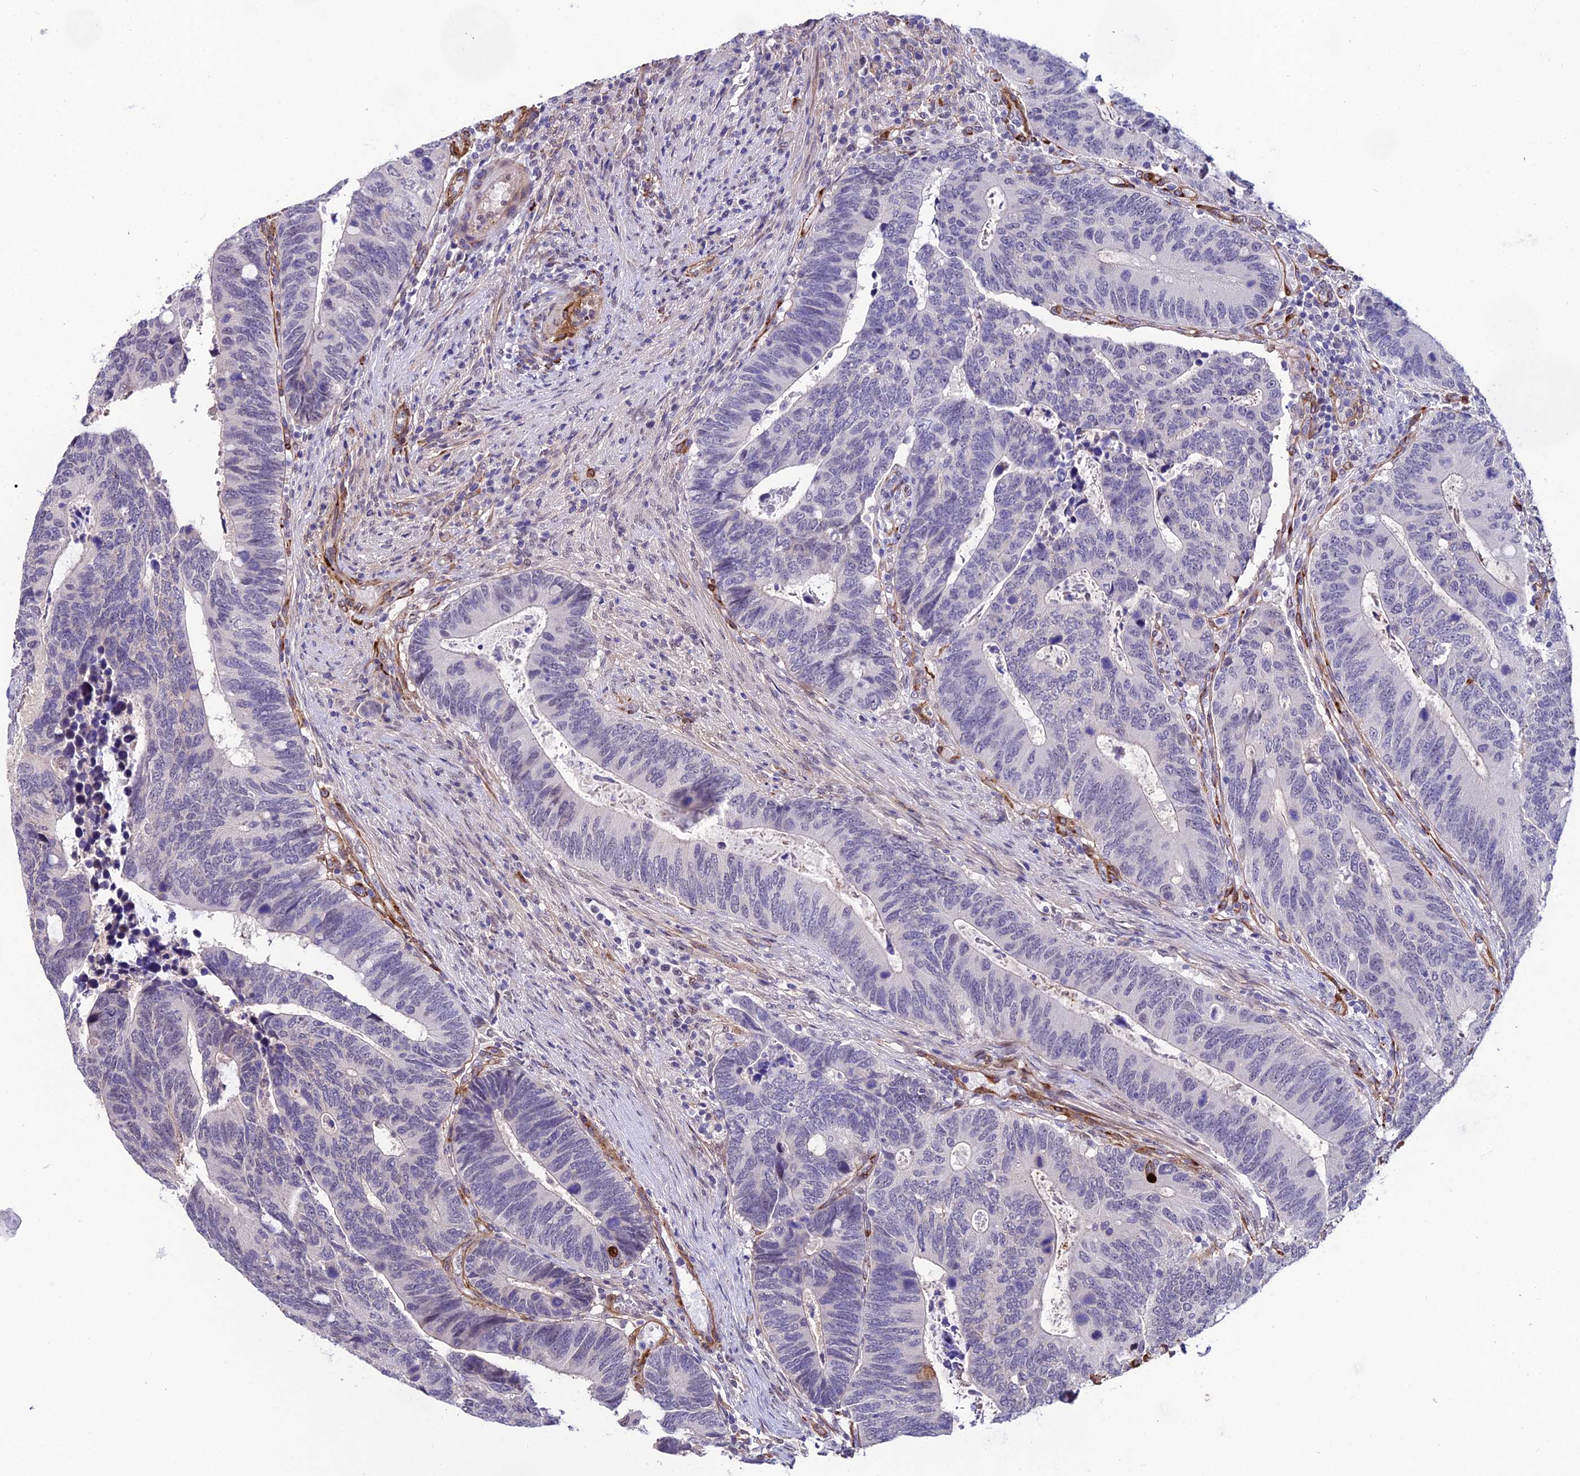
{"staining": {"intensity": "negative", "quantity": "none", "location": "none"}, "tissue": "colorectal cancer", "cell_type": "Tumor cells", "image_type": "cancer", "snomed": [{"axis": "morphology", "description": "Adenocarcinoma, NOS"}, {"axis": "topography", "description": "Colon"}], "caption": "This is a histopathology image of IHC staining of colorectal cancer, which shows no expression in tumor cells.", "gene": "SYT15", "patient": {"sex": "male", "age": 87}}